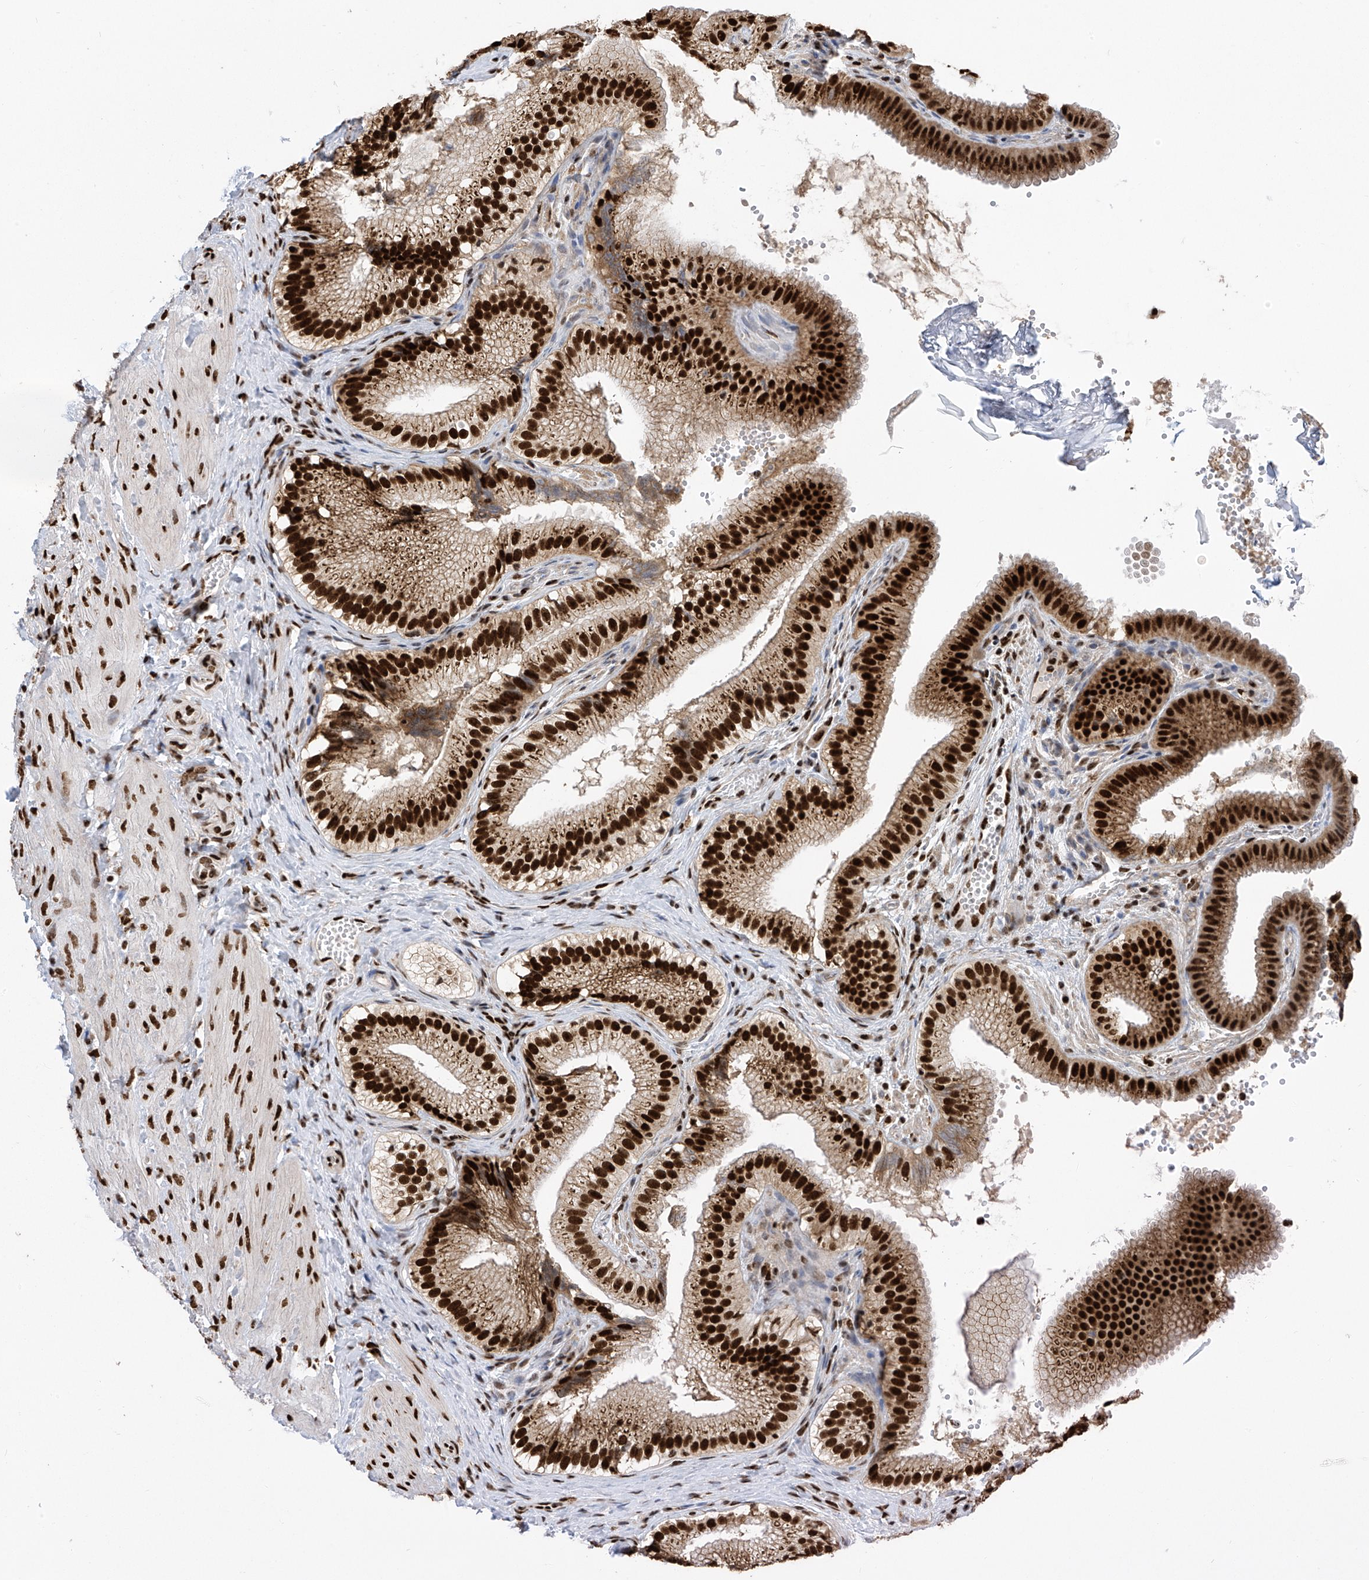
{"staining": {"intensity": "strong", "quantity": ">75%", "location": "cytoplasmic/membranous,nuclear"}, "tissue": "gallbladder", "cell_type": "Glandular cells", "image_type": "normal", "snomed": [{"axis": "morphology", "description": "Normal tissue, NOS"}, {"axis": "topography", "description": "Gallbladder"}], "caption": "This image exhibits IHC staining of unremarkable human gallbladder, with high strong cytoplasmic/membranous,nuclear positivity in about >75% of glandular cells.", "gene": "APLF", "patient": {"sex": "female", "age": 30}}